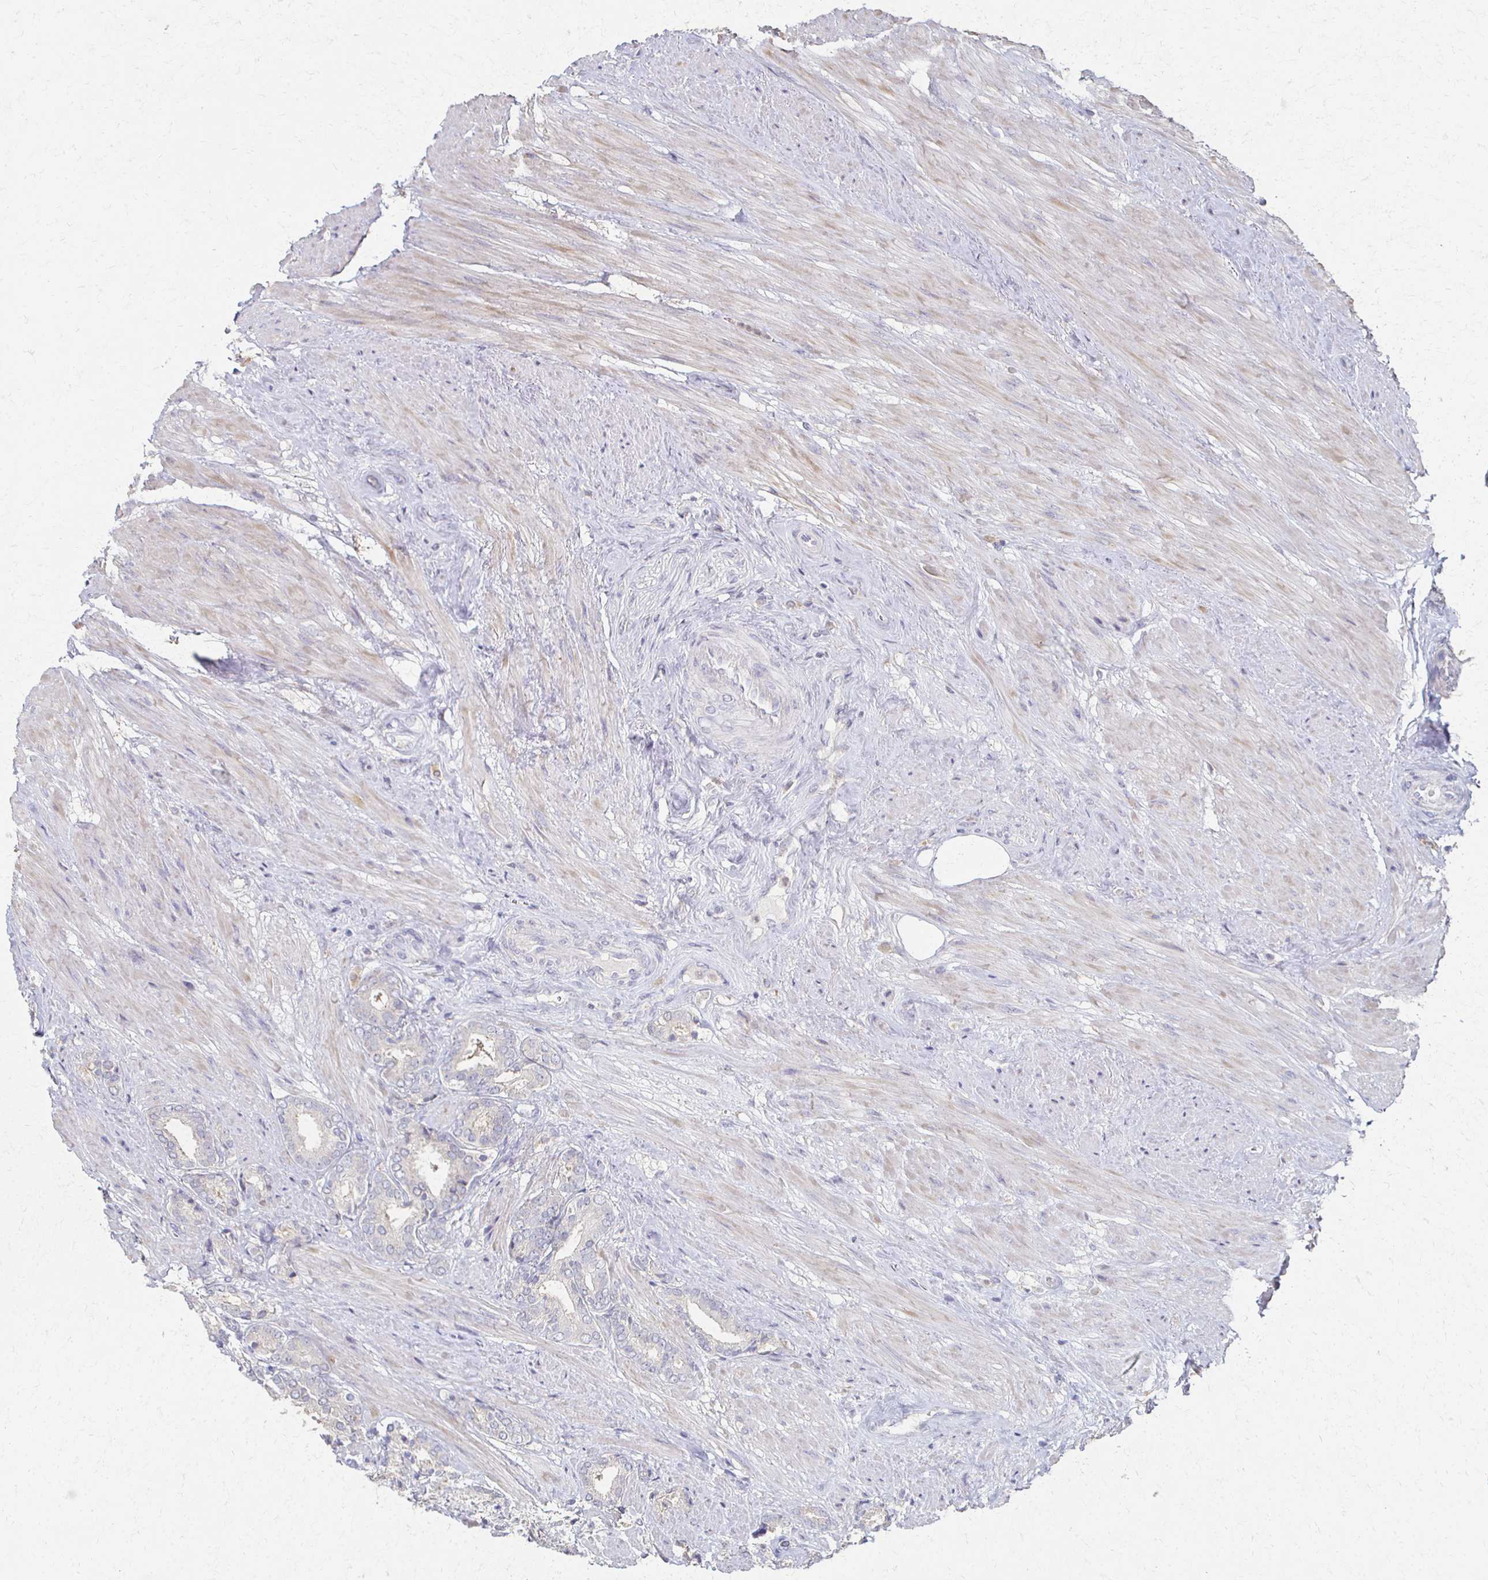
{"staining": {"intensity": "negative", "quantity": "none", "location": "none"}, "tissue": "prostate cancer", "cell_type": "Tumor cells", "image_type": "cancer", "snomed": [{"axis": "morphology", "description": "Adenocarcinoma, High grade"}, {"axis": "topography", "description": "Prostate"}], "caption": "Immunohistochemical staining of human adenocarcinoma (high-grade) (prostate) exhibits no significant positivity in tumor cells. (DAB (3,3'-diaminobenzidine) IHC with hematoxylin counter stain).", "gene": "CX3CR1", "patient": {"sex": "male", "age": 56}}